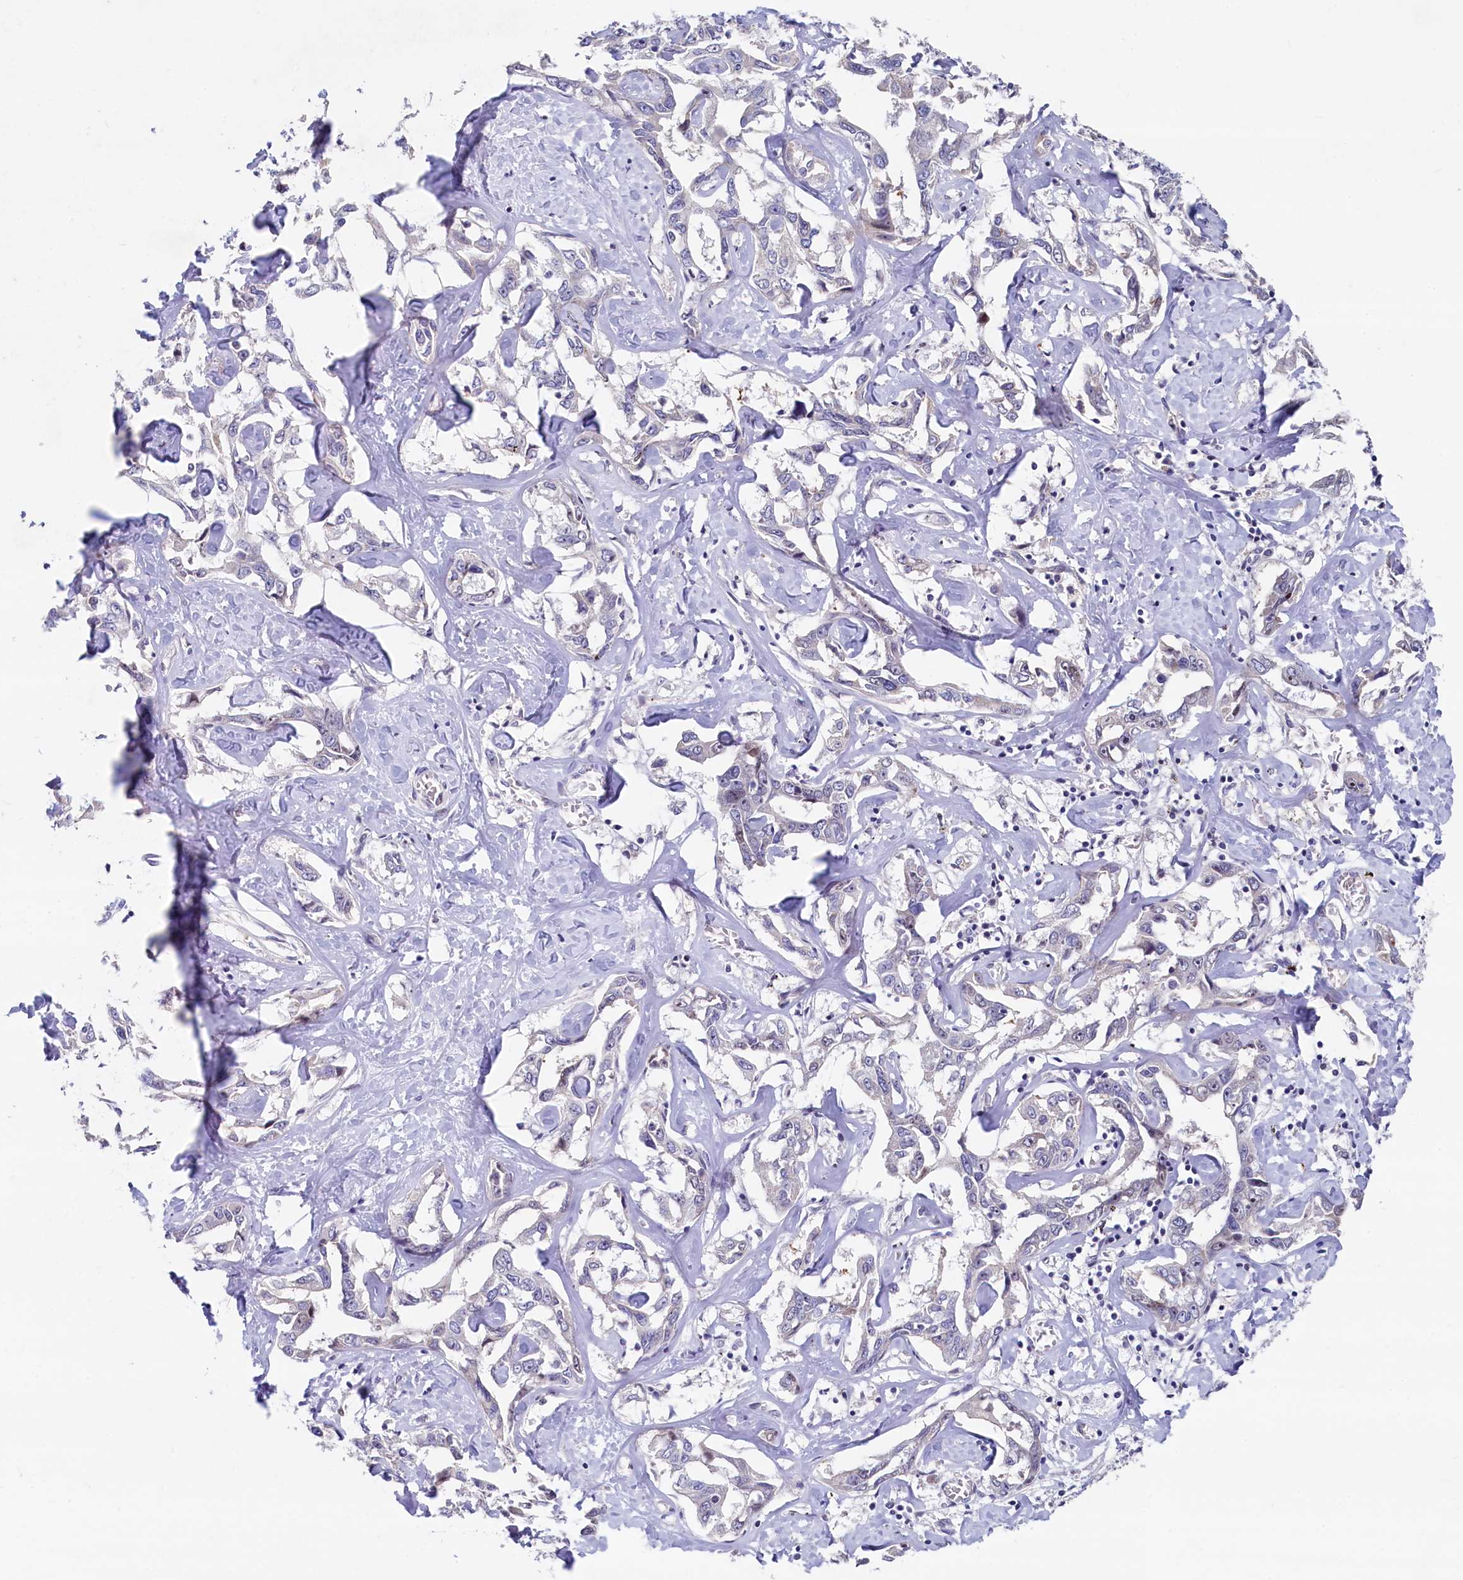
{"staining": {"intensity": "negative", "quantity": "none", "location": "none"}, "tissue": "liver cancer", "cell_type": "Tumor cells", "image_type": "cancer", "snomed": [{"axis": "morphology", "description": "Cholangiocarcinoma"}, {"axis": "topography", "description": "Liver"}], "caption": "Liver cholangiocarcinoma stained for a protein using immunohistochemistry reveals no staining tumor cells.", "gene": "ASXL3", "patient": {"sex": "male", "age": 59}}